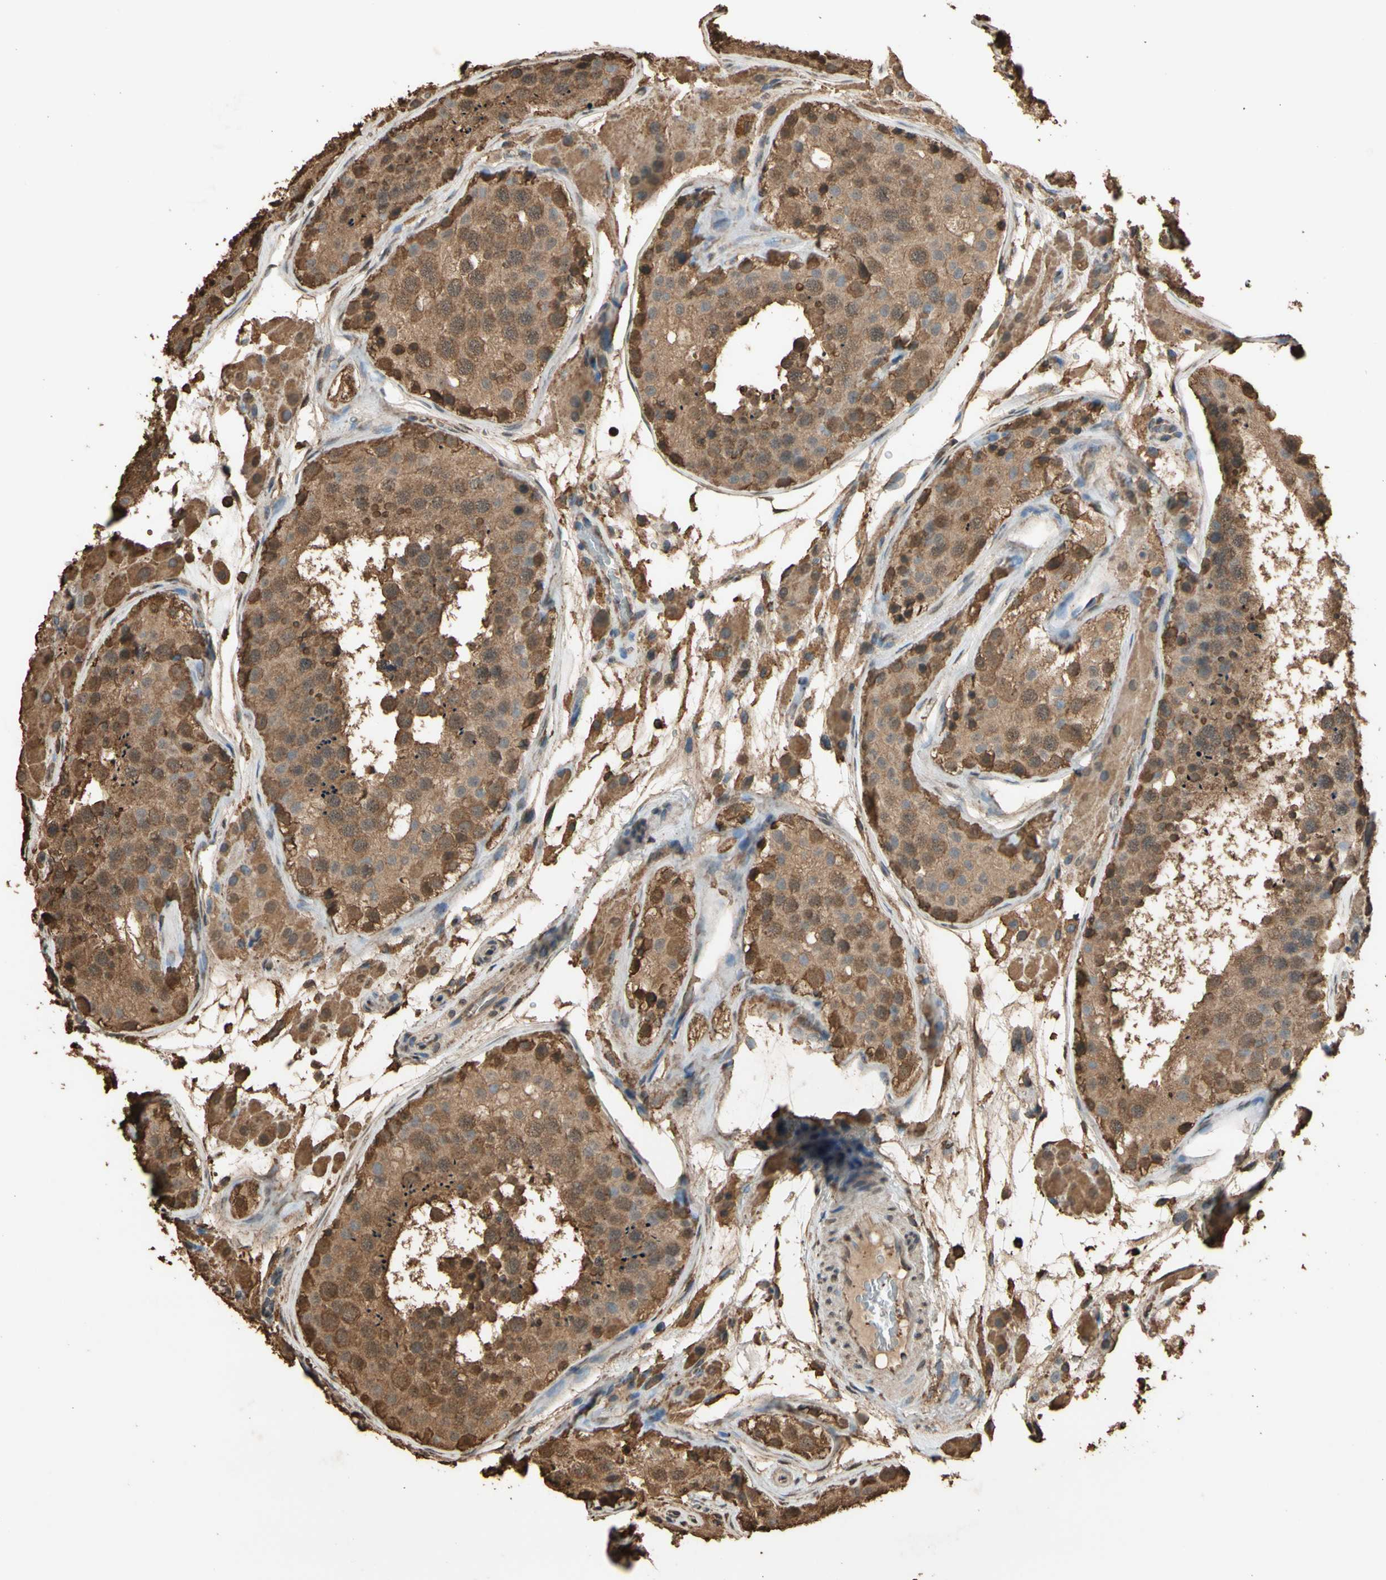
{"staining": {"intensity": "strong", "quantity": ">75%", "location": "cytoplasmic/membranous"}, "tissue": "testis", "cell_type": "Cells in seminiferous ducts", "image_type": "normal", "snomed": [{"axis": "morphology", "description": "Normal tissue, NOS"}, {"axis": "topography", "description": "Testis"}], "caption": "Testis stained with immunohistochemistry (IHC) shows strong cytoplasmic/membranous positivity in approximately >75% of cells in seminiferous ducts. The staining was performed using DAB, with brown indicating positive protein expression. Nuclei are stained blue with hematoxylin.", "gene": "TNFSF13B", "patient": {"sex": "male", "age": 26}}